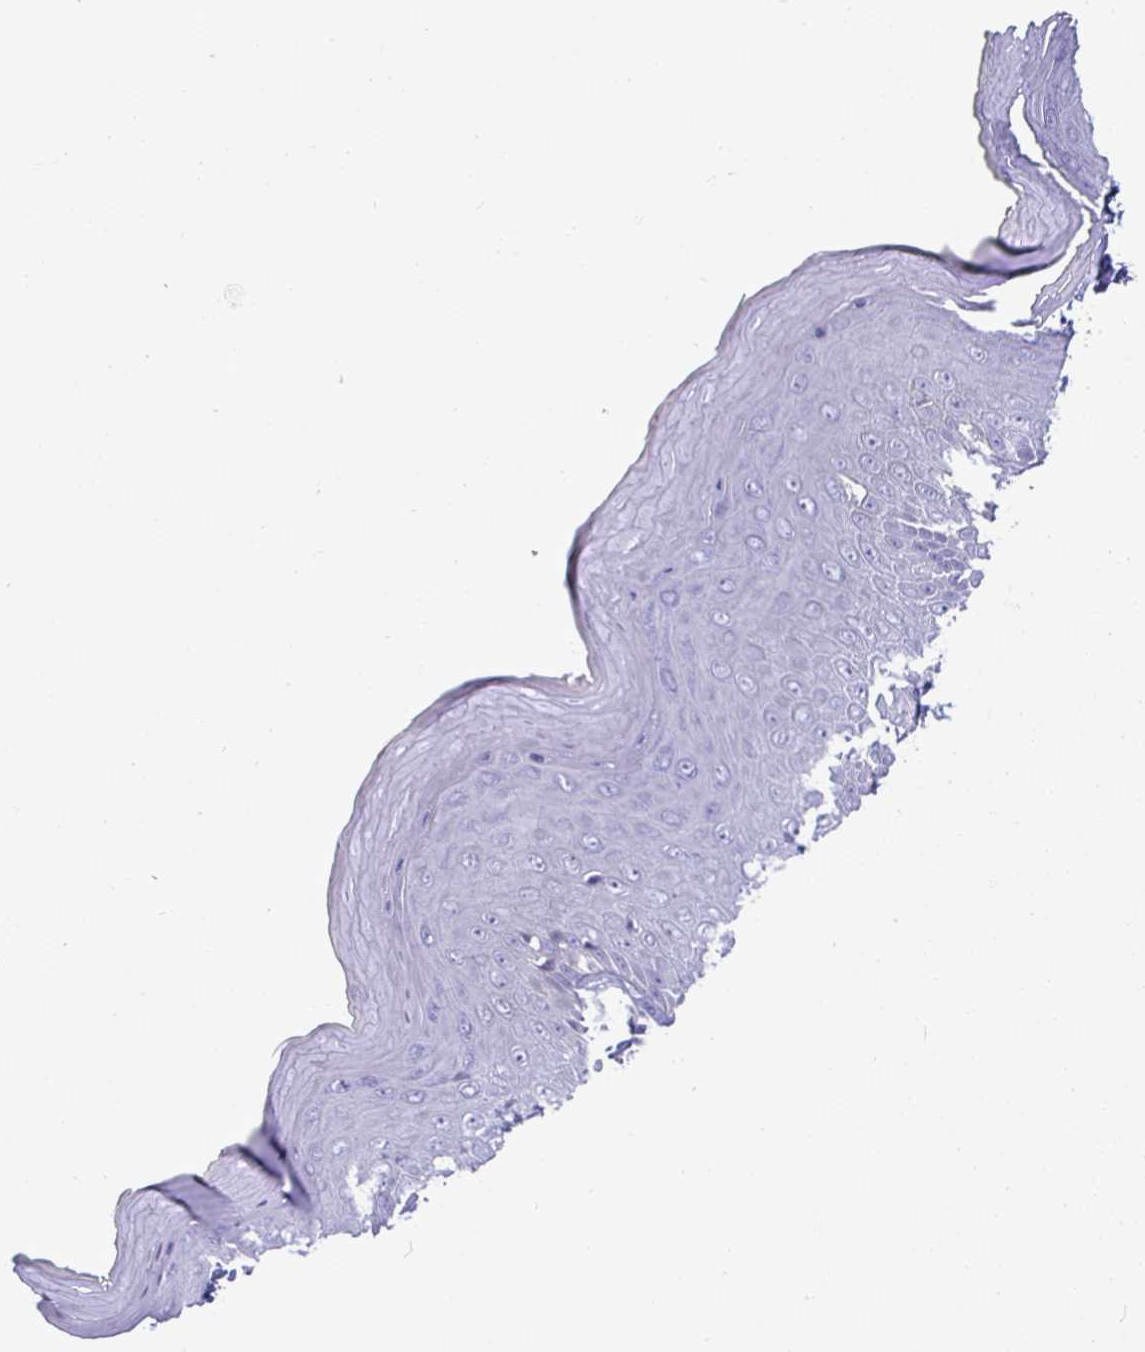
{"staining": {"intensity": "negative", "quantity": "none", "location": "none"}, "tissue": "skin", "cell_type": "Epidermal cells", "image_type": "normal", "snomed": [{"axis": "morphology", "description": "Normal tissue, NOS"}, {"axis": "topography", "description": "Anal"}, {"axis": "topography", "description": "Peripheral nerve tissue"}], "caption": "The photomicrograph reveals no staining of epidermal cells in benign skin. The staining was performed using DAB (3,3'-diaminobenzidine) to visualize the protein expression in brown, while the nuclei were stained in blue with hematoxylin (Magnification: 20x).", "gene": "SIRPA", "patient": {"sex": "male", "age": 78}}